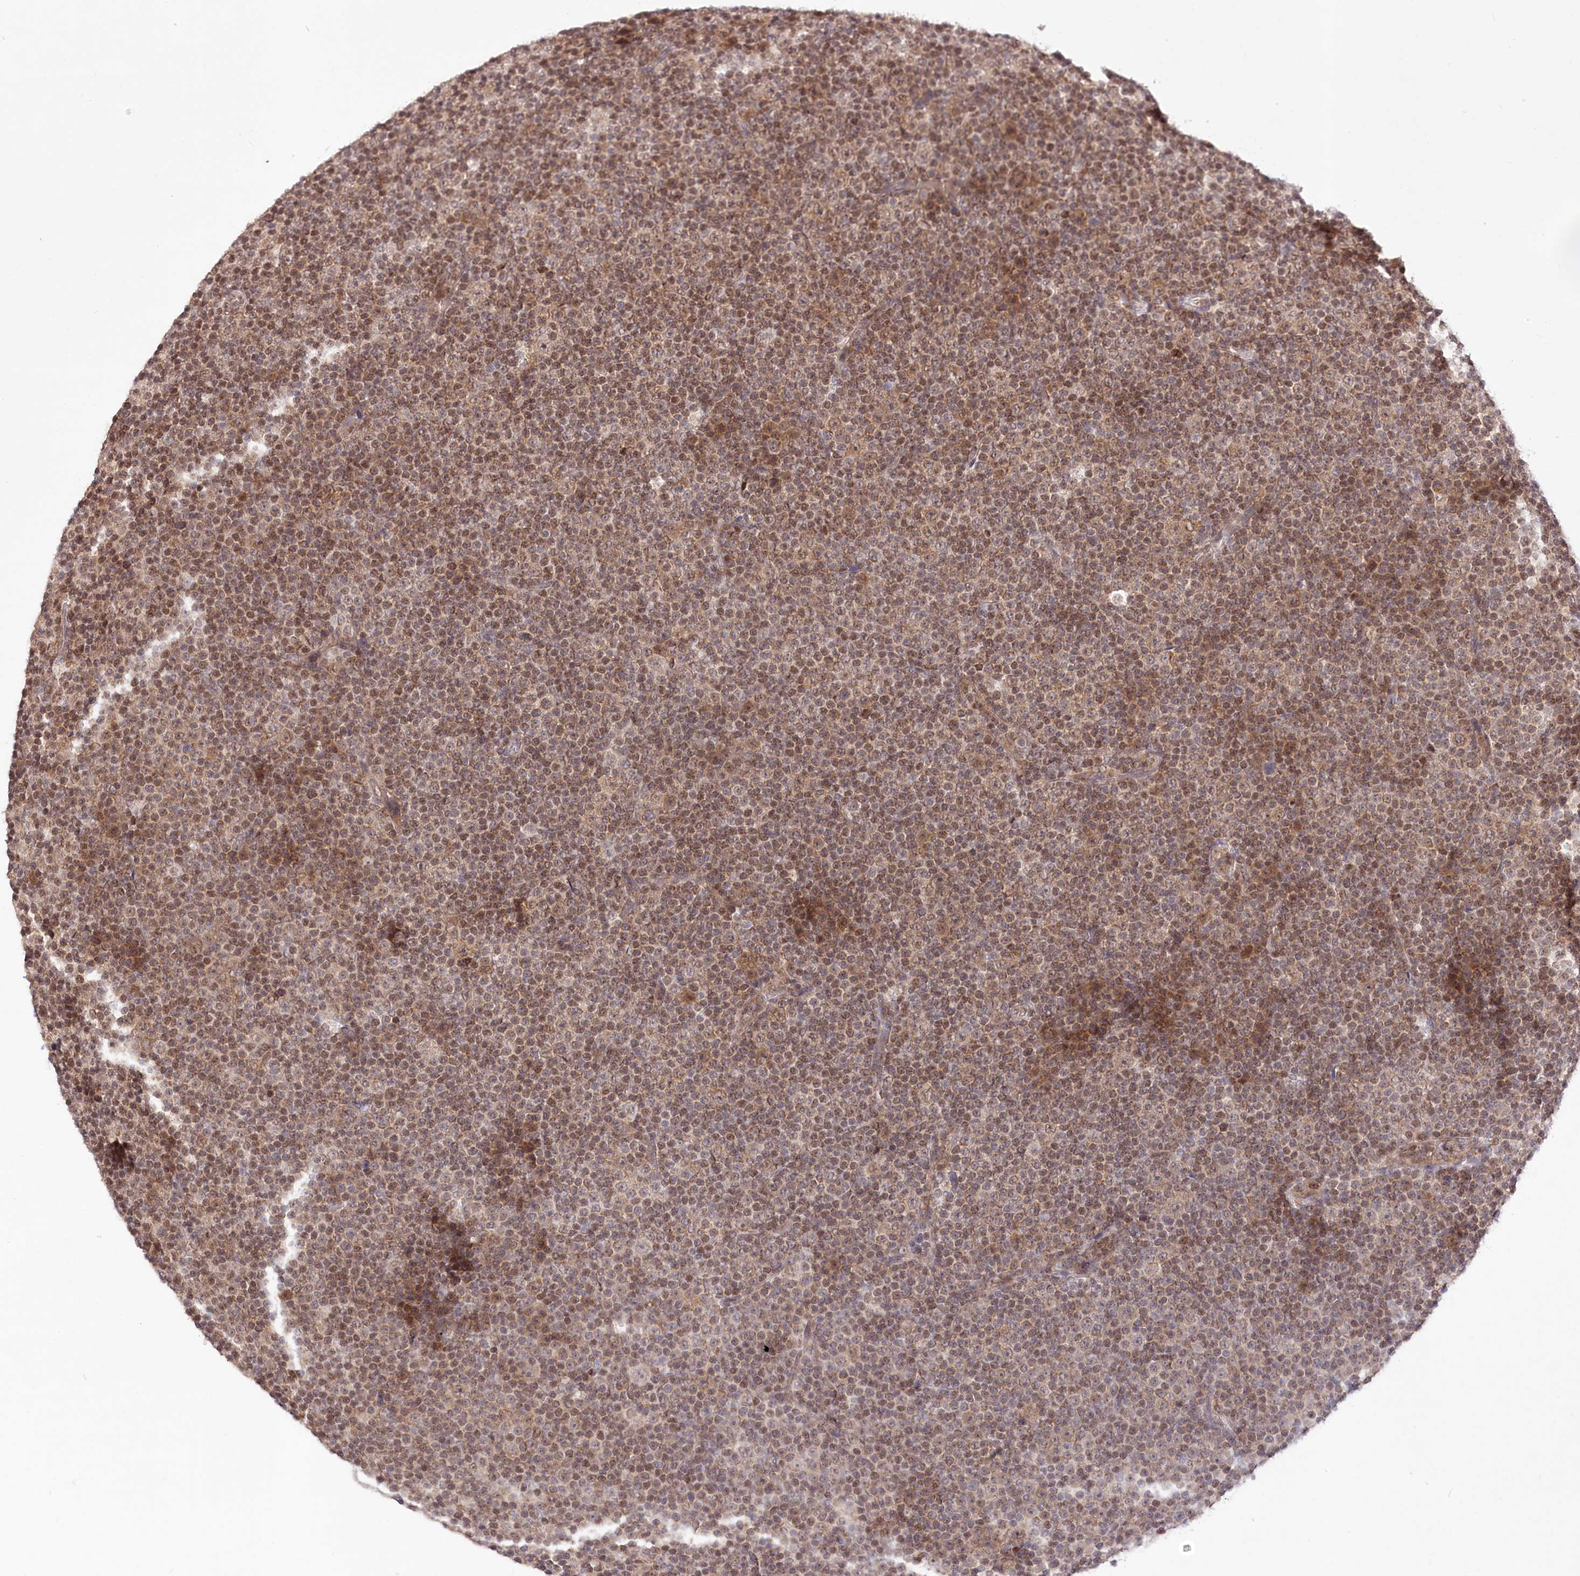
{"staining": {"intensity": "moderate", "quantity": ">75%", "location": "cytoplasmic/membranous,nuclear"}, "tissue": "lymphoma", "cell_type": "Tumor cells", "image_type": "cancer", "snomed": [{"axis": "morphology", "description": "Malignant lymphoma, non-Hodgkin's type, Low grade"}, {"axis": "topography", "description": "Lymph node"}], "caption": "This image shows low-grade malignant lymphoma, non-Hodgkin's type stained with immunohistochemistry to label a protein in brown. The cytoplasmic/membranous and nuclear of tumor cells show moderate positivity for the protein. Nuclei are counter-stained blue.", "gene": "ZMAT2", "patient": {"sex": "female", "age": 67}}